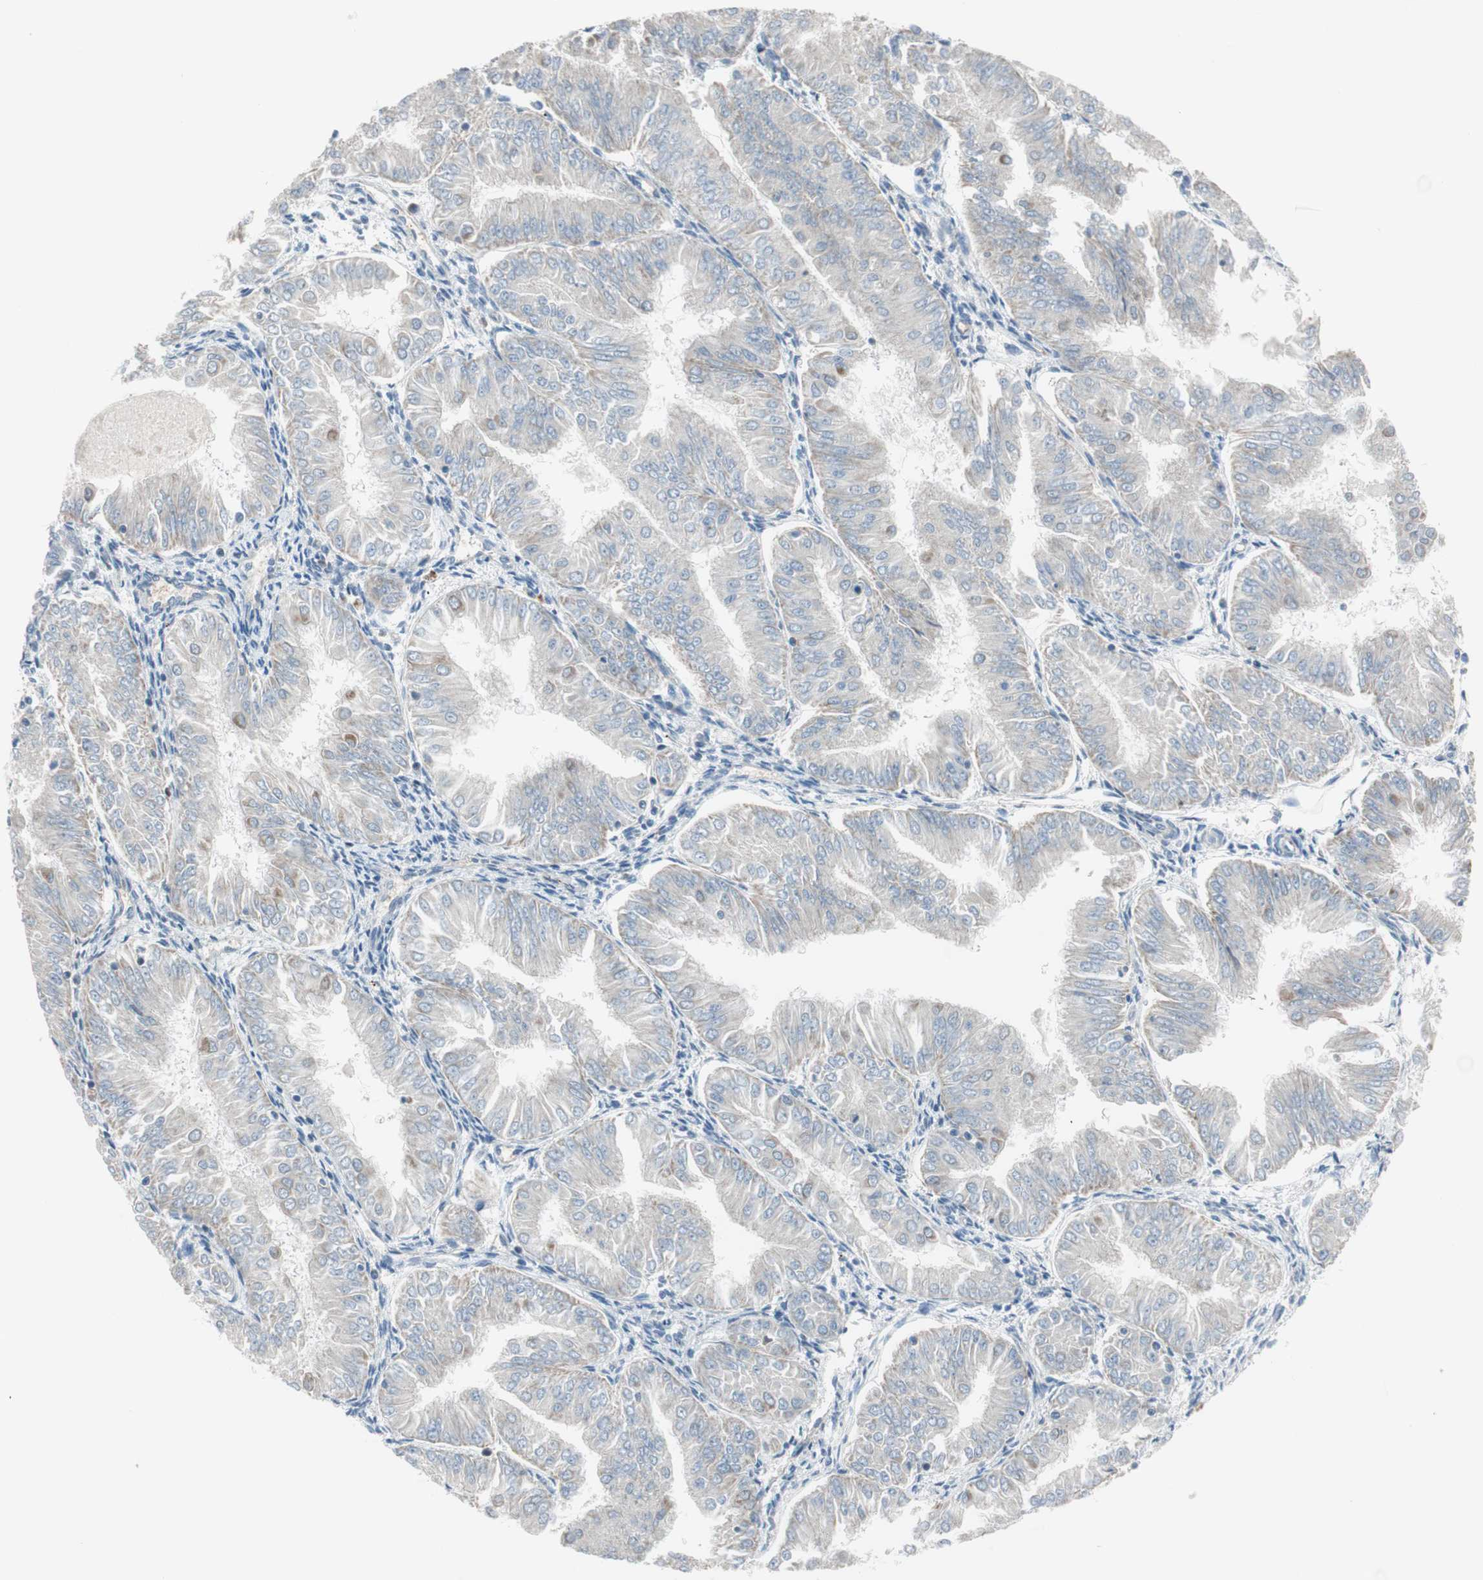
{"staining": {"intensity": "negative", "quantity": "none", "location": "none"}, "tissue": "endometrial cancer", "cell_type": "Tumor cells", "image_type": "cancer", "snomed": [{"axis": "morphology", "description": "Adenocarcinoma, NOS"}, {"axis": "topography", "description": "Endometrium"}], "caption": "Endometrial cancer (adenocarcinoma) was stained to show a protein in brown. There is no significant positivity in tumor cells.", "gene": "GYPC", "patient": {"sex": "female", "age": 53}}